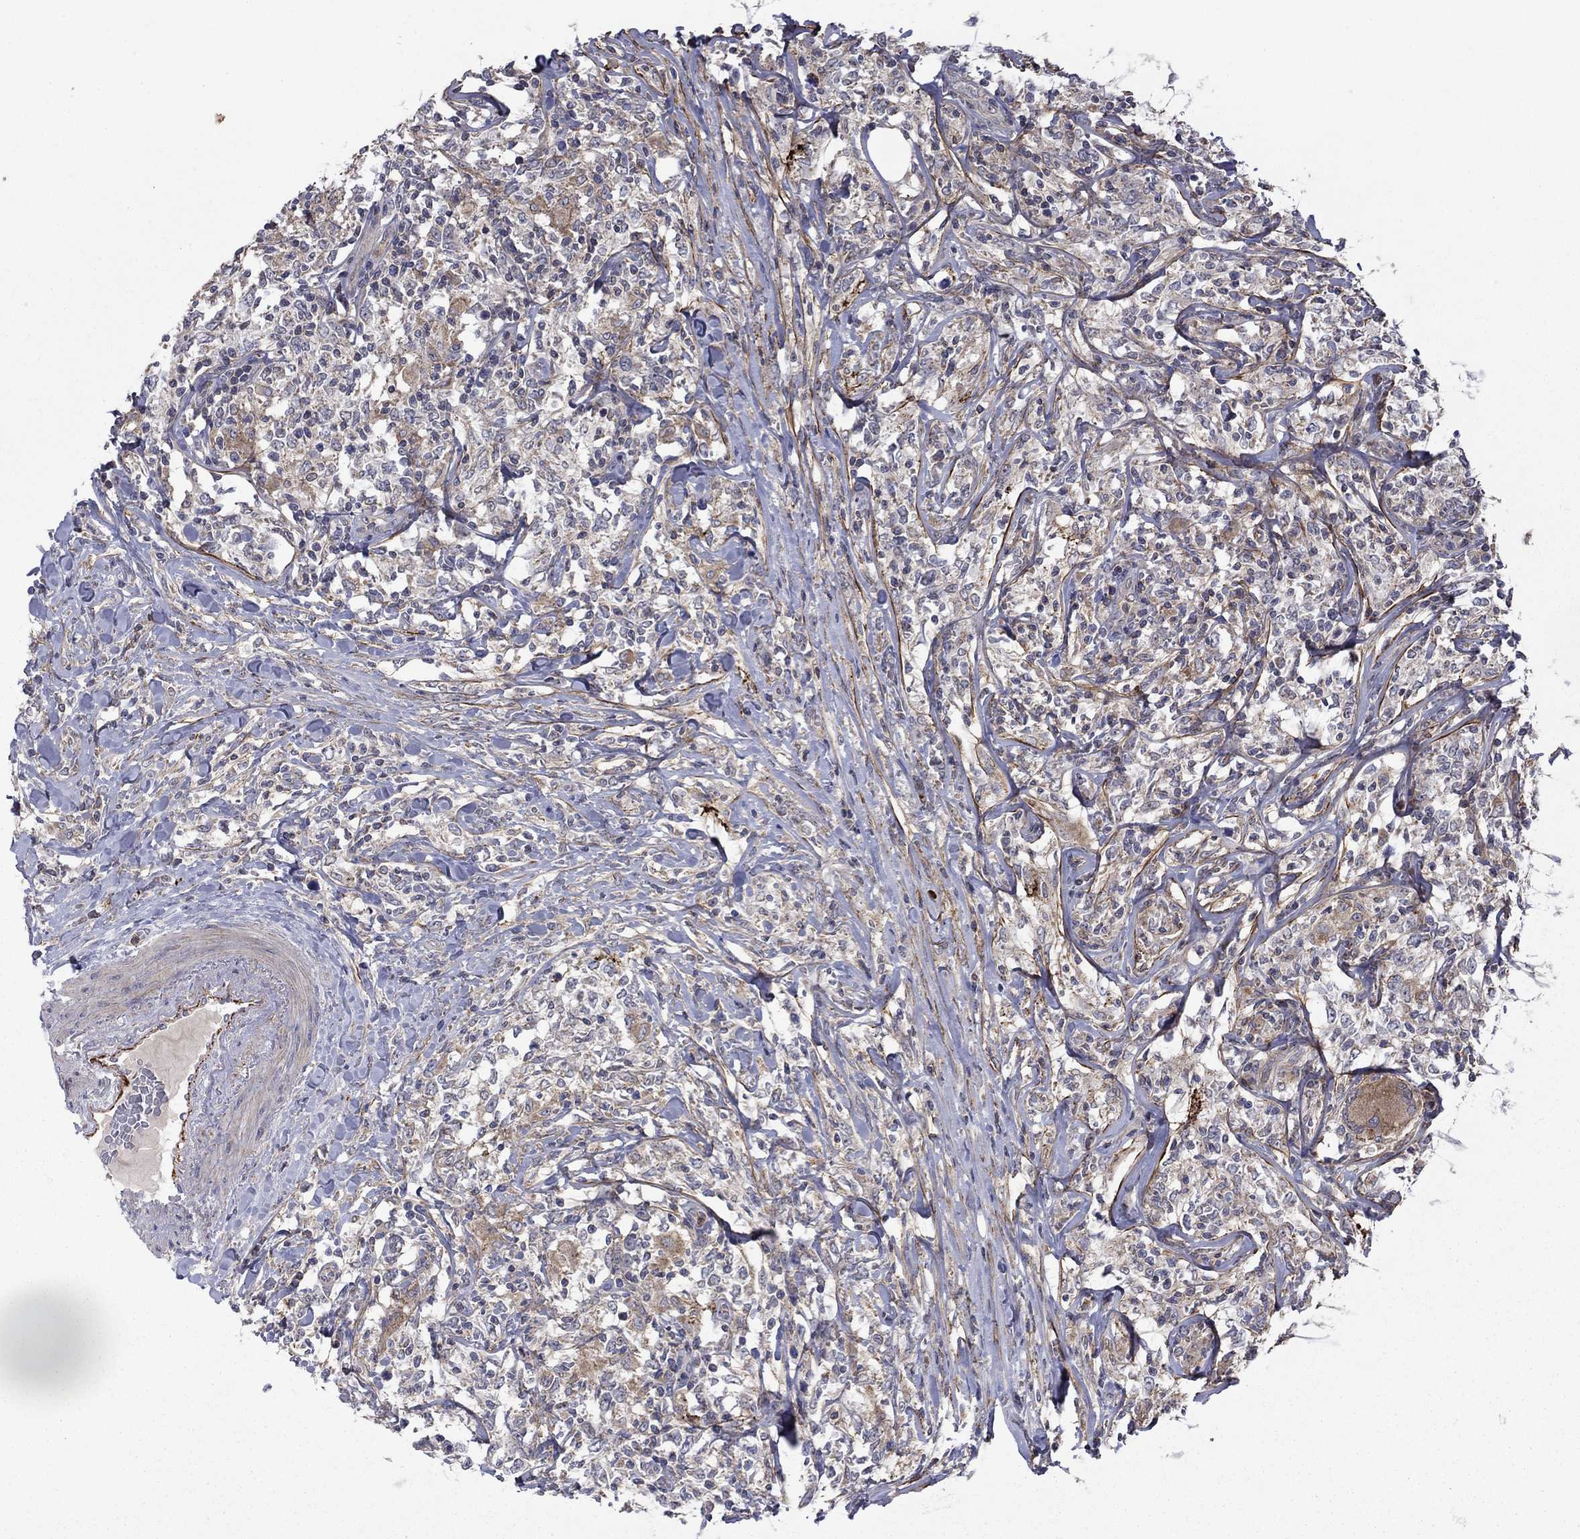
{"staining": {"intensity": "negative", "quantity": "none", "location": "none"}, "tissue": "lymphoma", "cell_type": "Tumor cells", "image_type": "cancer", "snomed": [{"axis": "morphology", "description": "Malignant lymphoma, non-Hodgkin's type, High grade"}, {"axis": "topography", "description": "Lymph node"}], "caption": "The immunohistochemistry micrograph has no significant staining in tumor cells of high-grade malignant lymphoma, non-Hodgkin's type tissue.", "gene": "DOP1B", "patient": {"sex": "female", "age": 84}}